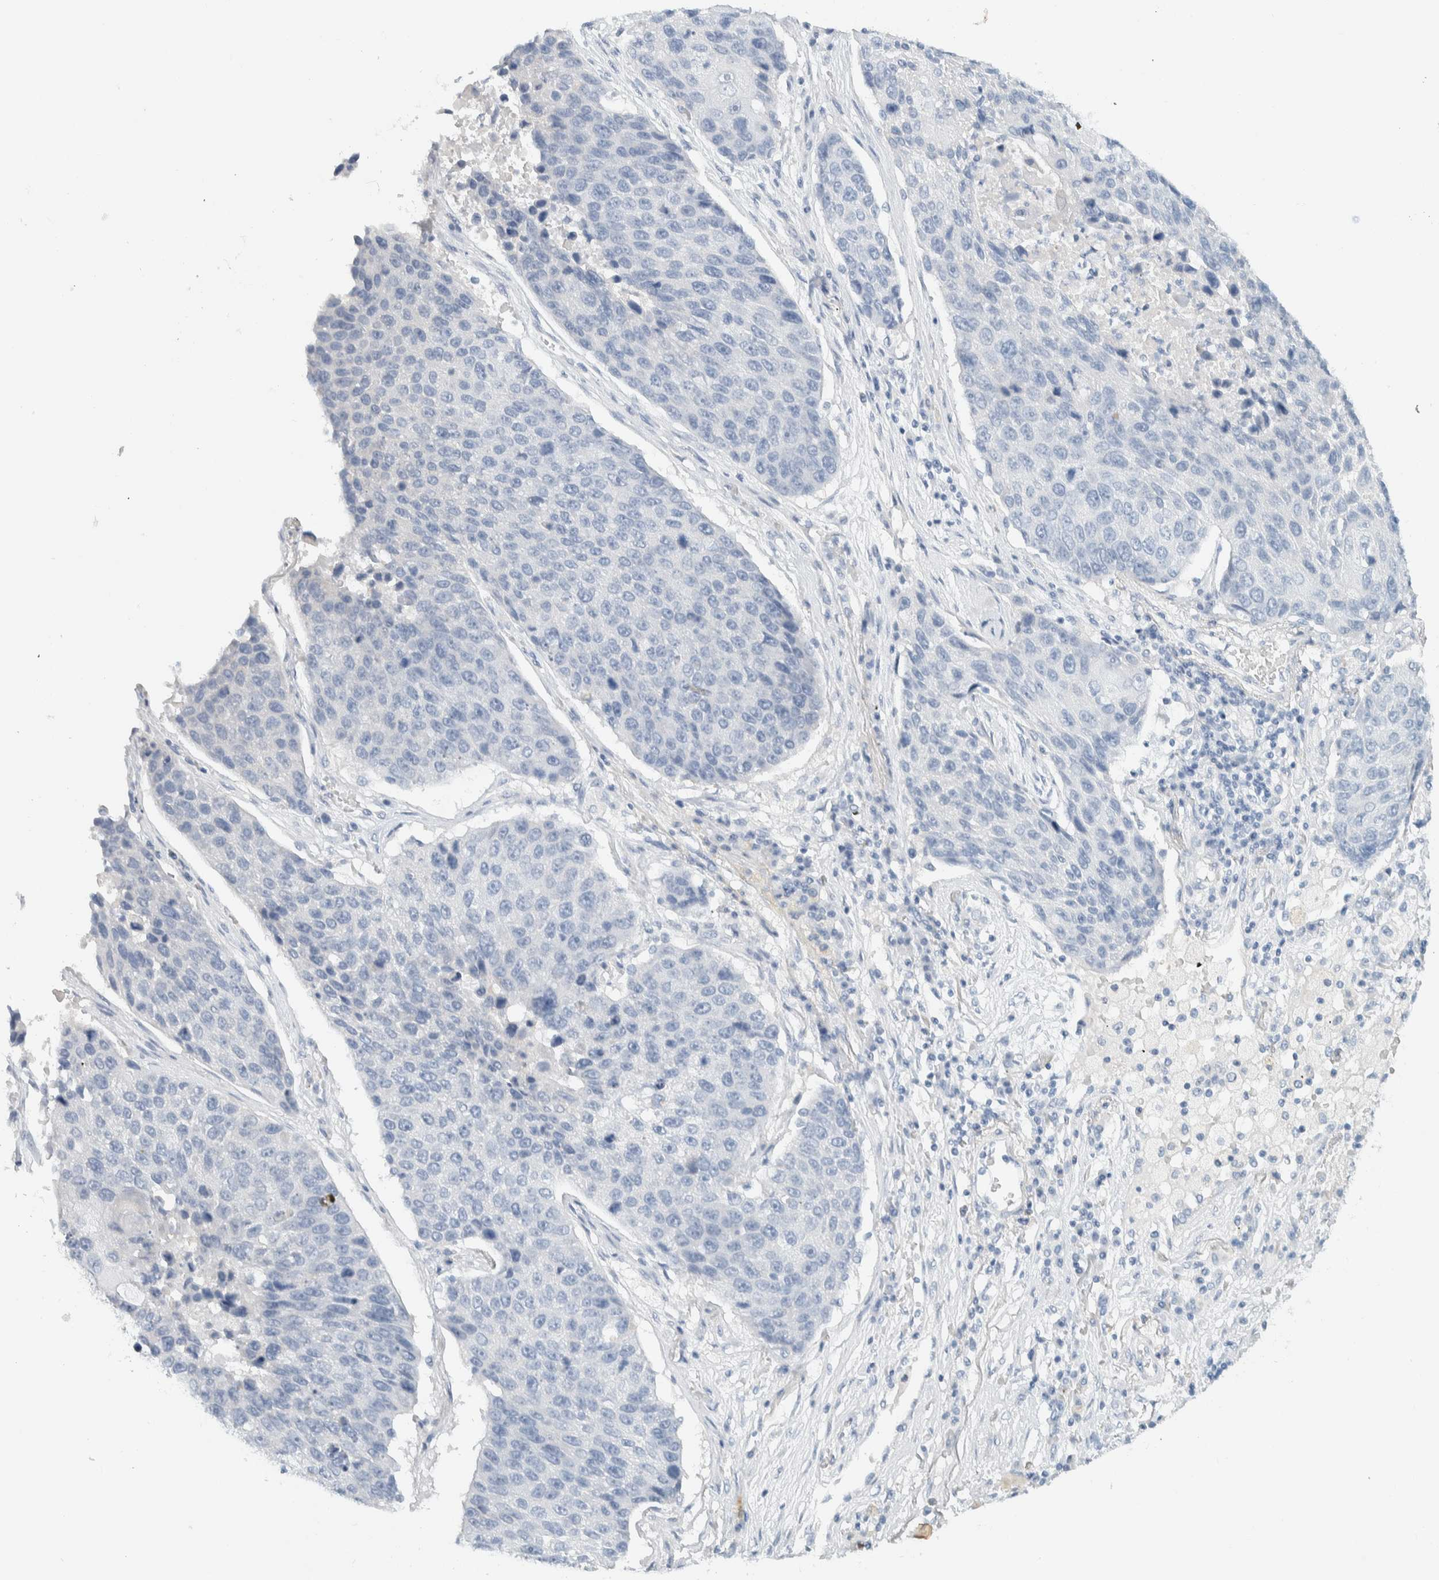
{"staining": {"intensity": "negative", "quantity": "none", "location": "none"}, "tissue": "lung cancer", "cell_type": "Tumor cells", "image_type": "cancer", "snomed": [{"axis": "morphology", "description": "Squamous cell carcinoma, NOS"}, {"axis": "topography", "description": "Lung"}], "caption": "The immunohistochemistry histopathology image has no significant positivity in tumor cells of lung cancer (squamous cell carcinoma) tissue. The staining is performed using DAB brown chromogen with nuclei counter-stained in using hematoxylin.", "gene": "ALOX12B", "patient": {"sex": "male", "age": 61}}